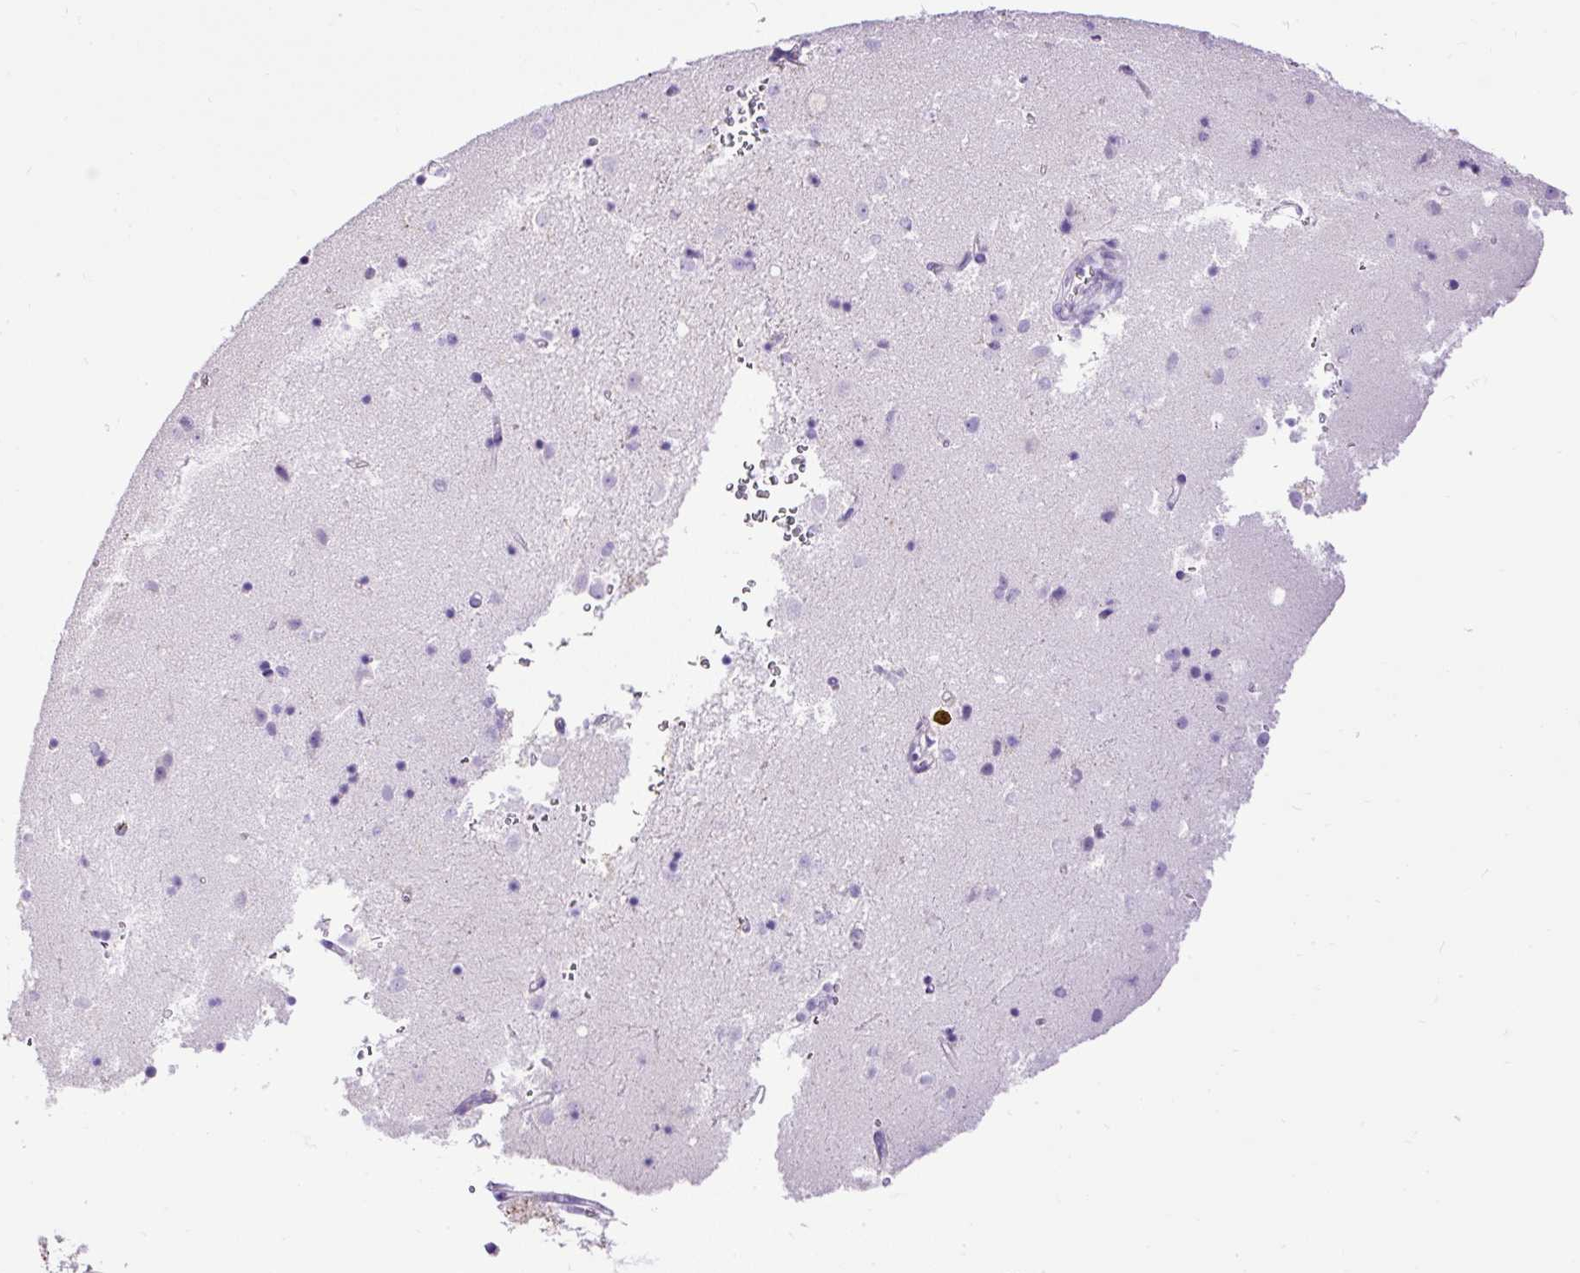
{"staining": {"intensity": "negative", "quantity": "none", "location": "none"}, "tissue": "caudate", "cell_type": "Glial cells", "image_type": "normal", "snomed": [{"axis": "morphology", "description": "Normal tissue, NOS"}, {"axis": "topography", "description": "Lateral ventricle wall"}], "caption": "Immunohistochemical staining of unremarkable caudate reveals no significant expression in glial cells. The staining is performed using DAB brown chromogen with nuclei counter-stained in using hematoxylin.", "gene": "PDIA2", "patient": {"sex": "male", "age": 58}}